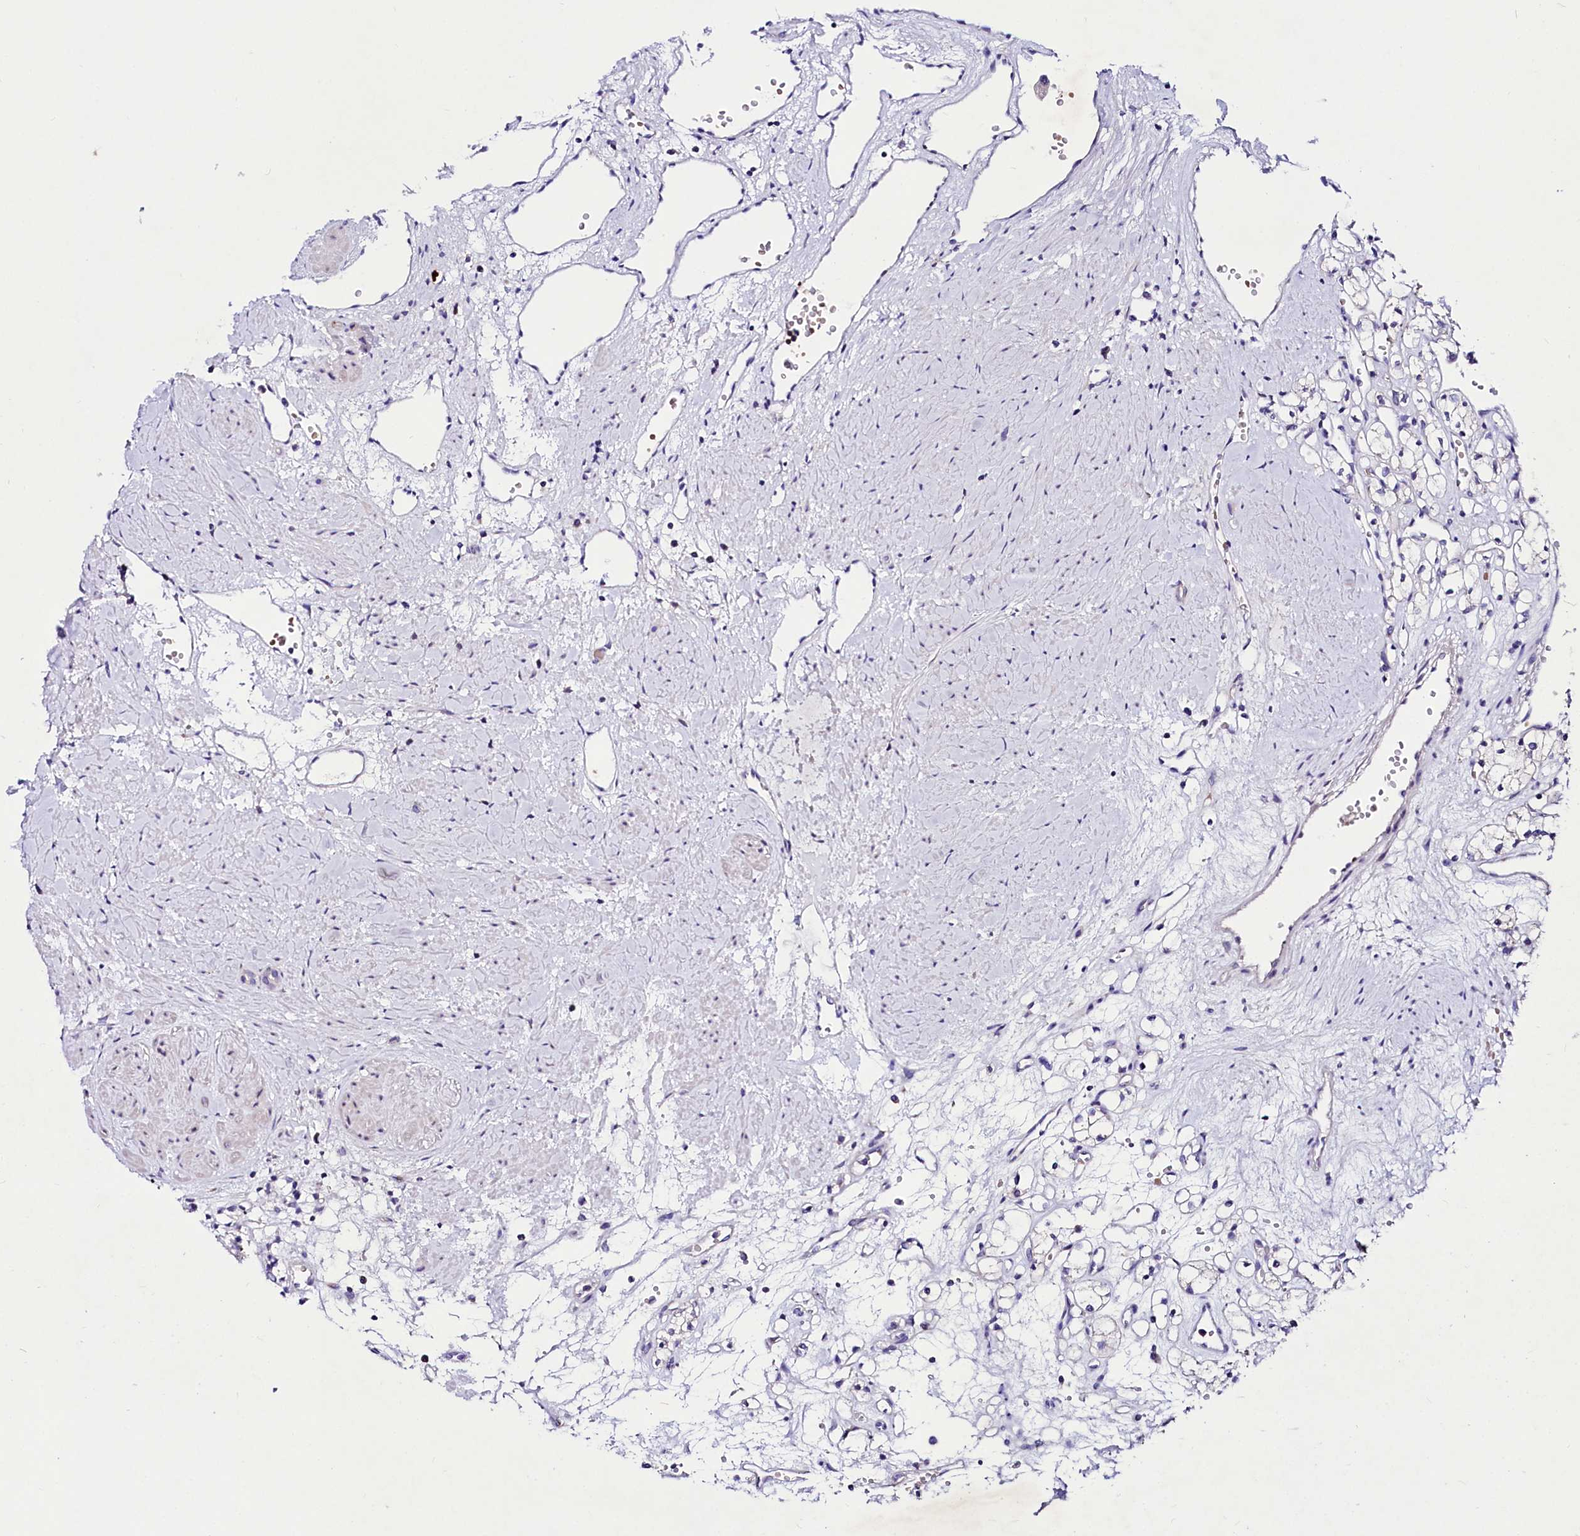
{"staining": {"intensity": "negative", "quantity": "none", "location": "none"}, "tissue": "renal cancer", "cell_type": "Tumor cells", "image_type": "cancer", "snomed": [{"axis": "morphology", "description": "Adenocarcinoma, NOS"}, {"axis": "topography", "description": "Kidney"}], "caption": "Immunohistochemical staining of human renal cancer (adenocarcinoma) shows no significant staining in tumor cells.", "gene": "ABHD5", "patient": {"sex": "female", "age": 59}}